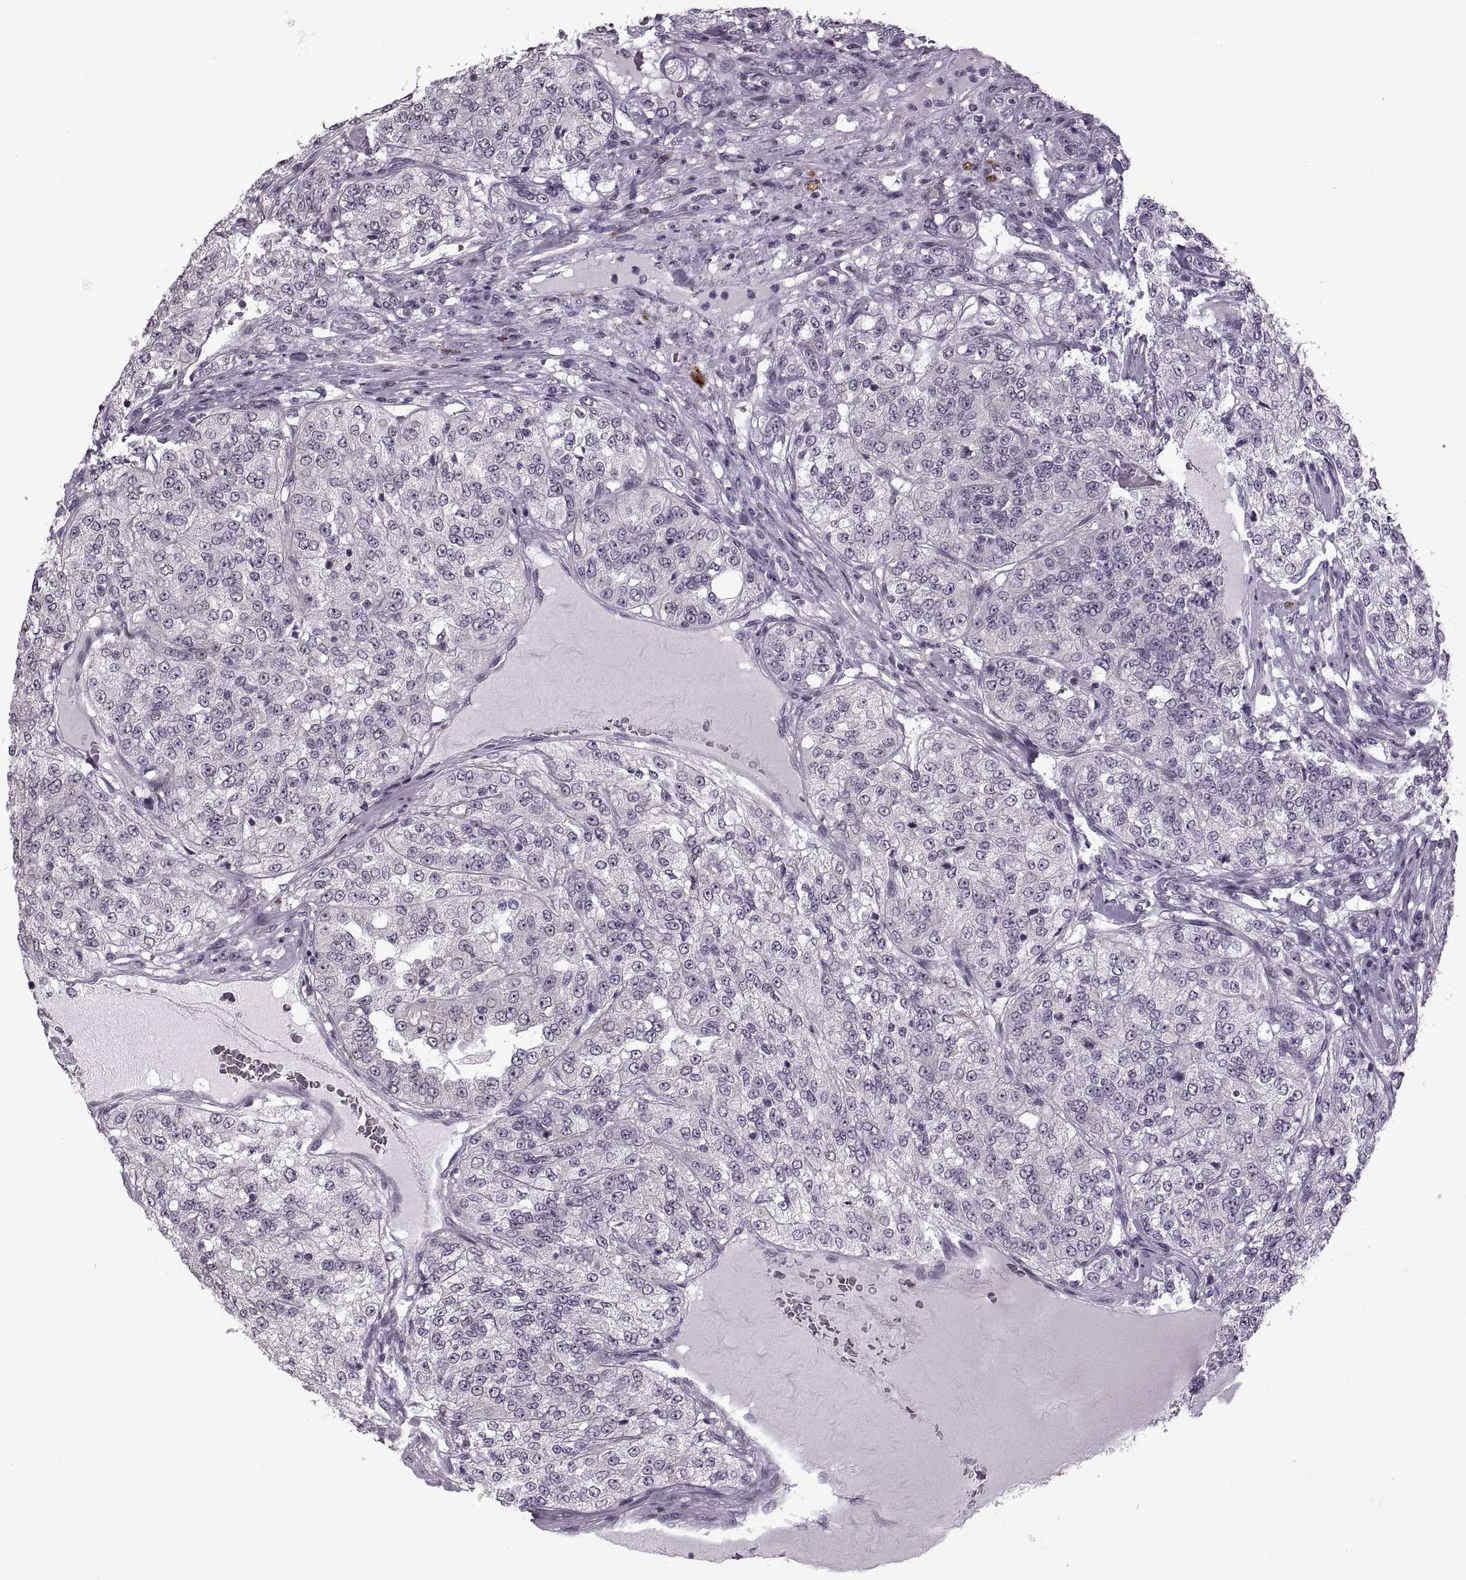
{"staining": {"intensity": "negative", "quantity": "none", "location": "none"}, "tissue": "renal cancer", "cell_type": "Tumor cells", "image_type": "cancer", "snomed": [{"axis": "morphology", "description": "Adenocarcinoma, NOS"}, {"axis": "topography", "description": "Kidney"}], "caption": "Immunohistochemistry of human adenocarcinoma (renal) displays no positivity in tumor cells.", "gene": "PRSS37", "patient": {"sex": "female", "age": 63}}